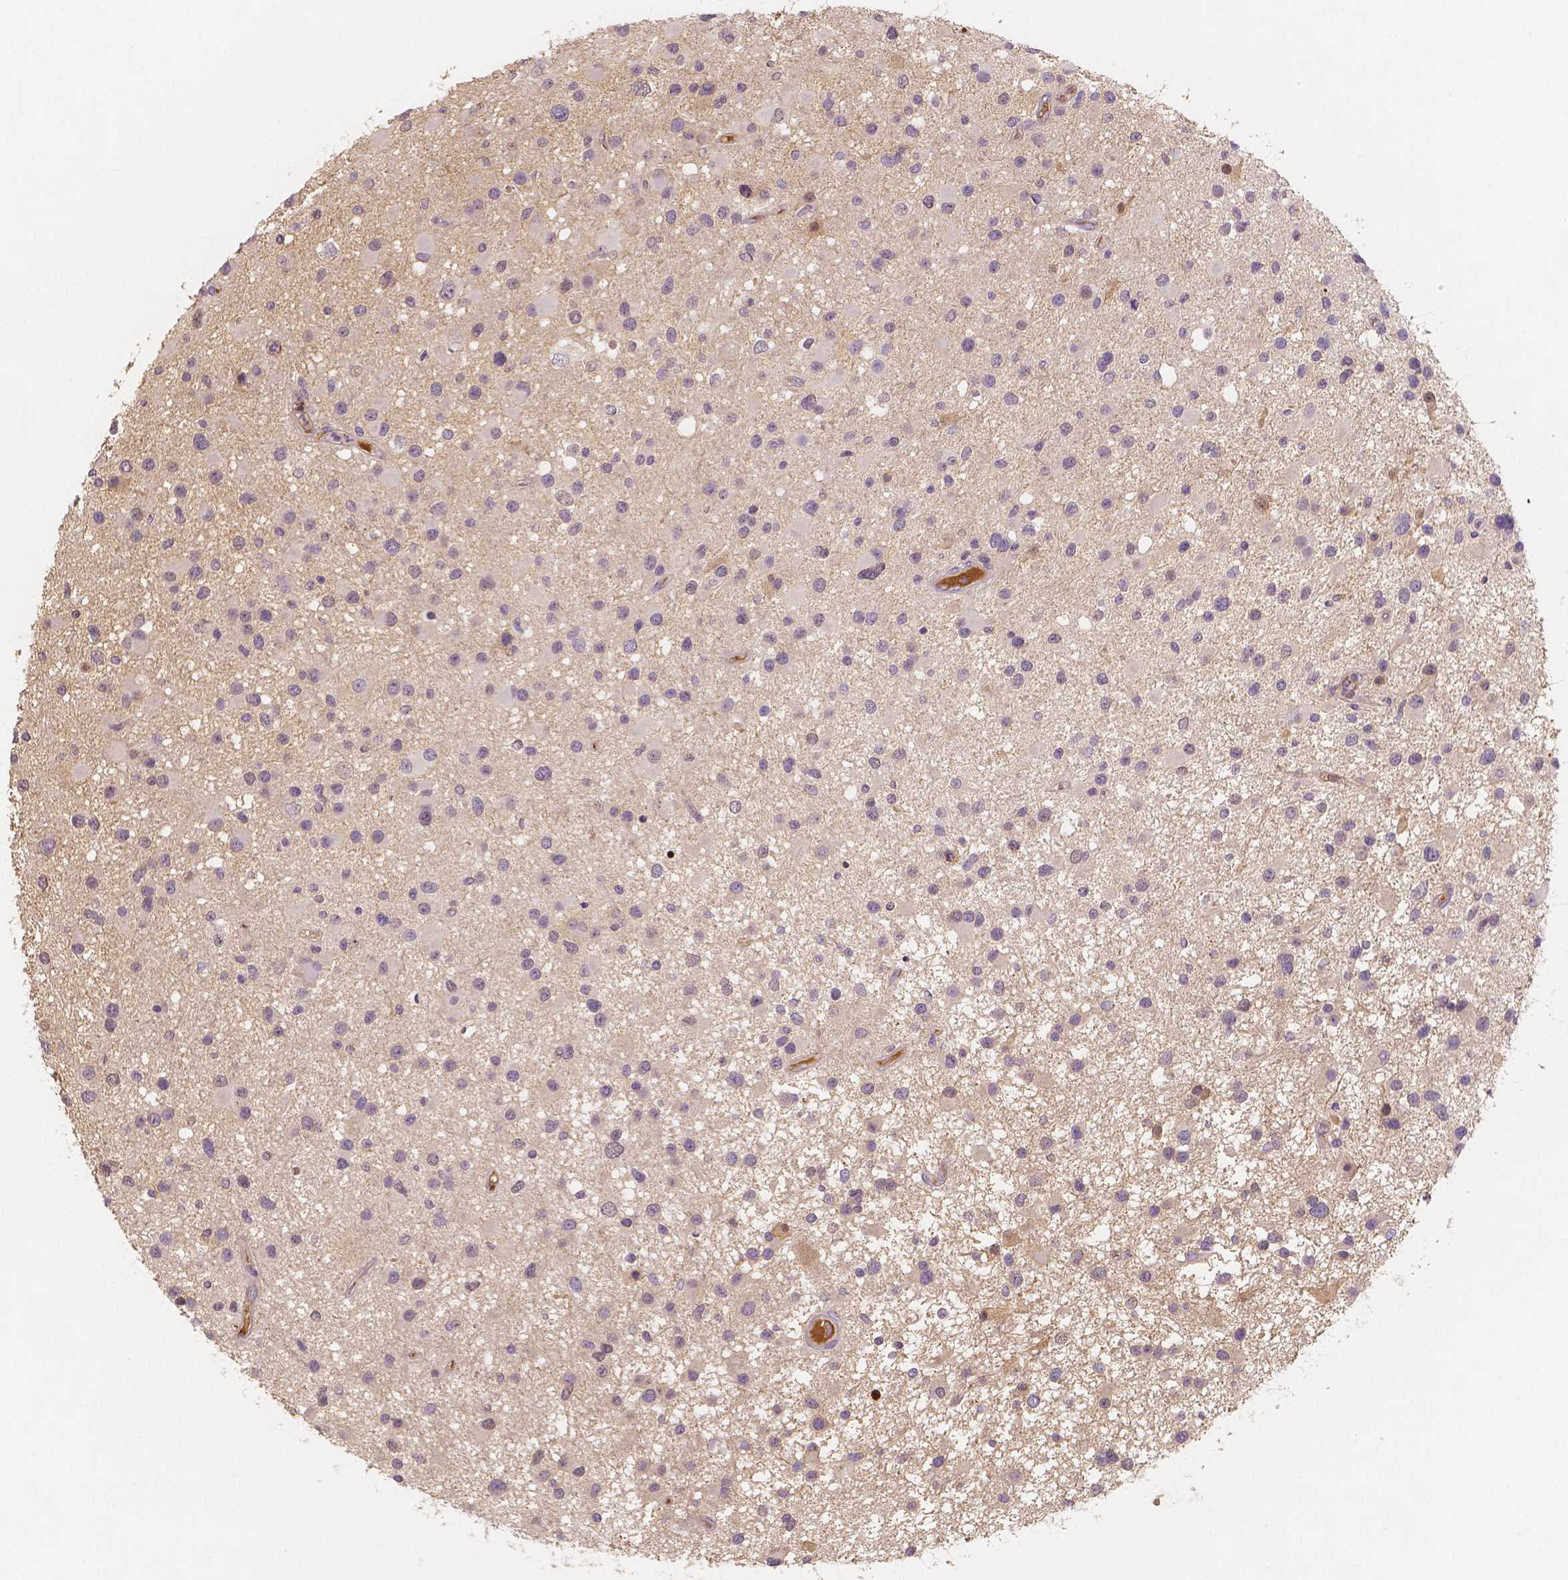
{"staining": {"intensity": "negative", "quantity": "none", "location": "none"}, "tissue": "glioma", "cell_type": "Tumor cells", "image_type": "cancer", "snomed": [{"axis": "morphology", "description": "Glioma, malignant, Low grade"}, {"axis": "topography", "description": "Brain"}], "caption": "Histopathology image shows no protein expression in tumor cells of glioma tissue. (Immunohistochemistry (ihc), brightfield microscopy, high magnification).", "gene": "APOA4", "patient": {"sex": "female", "age": 32}}